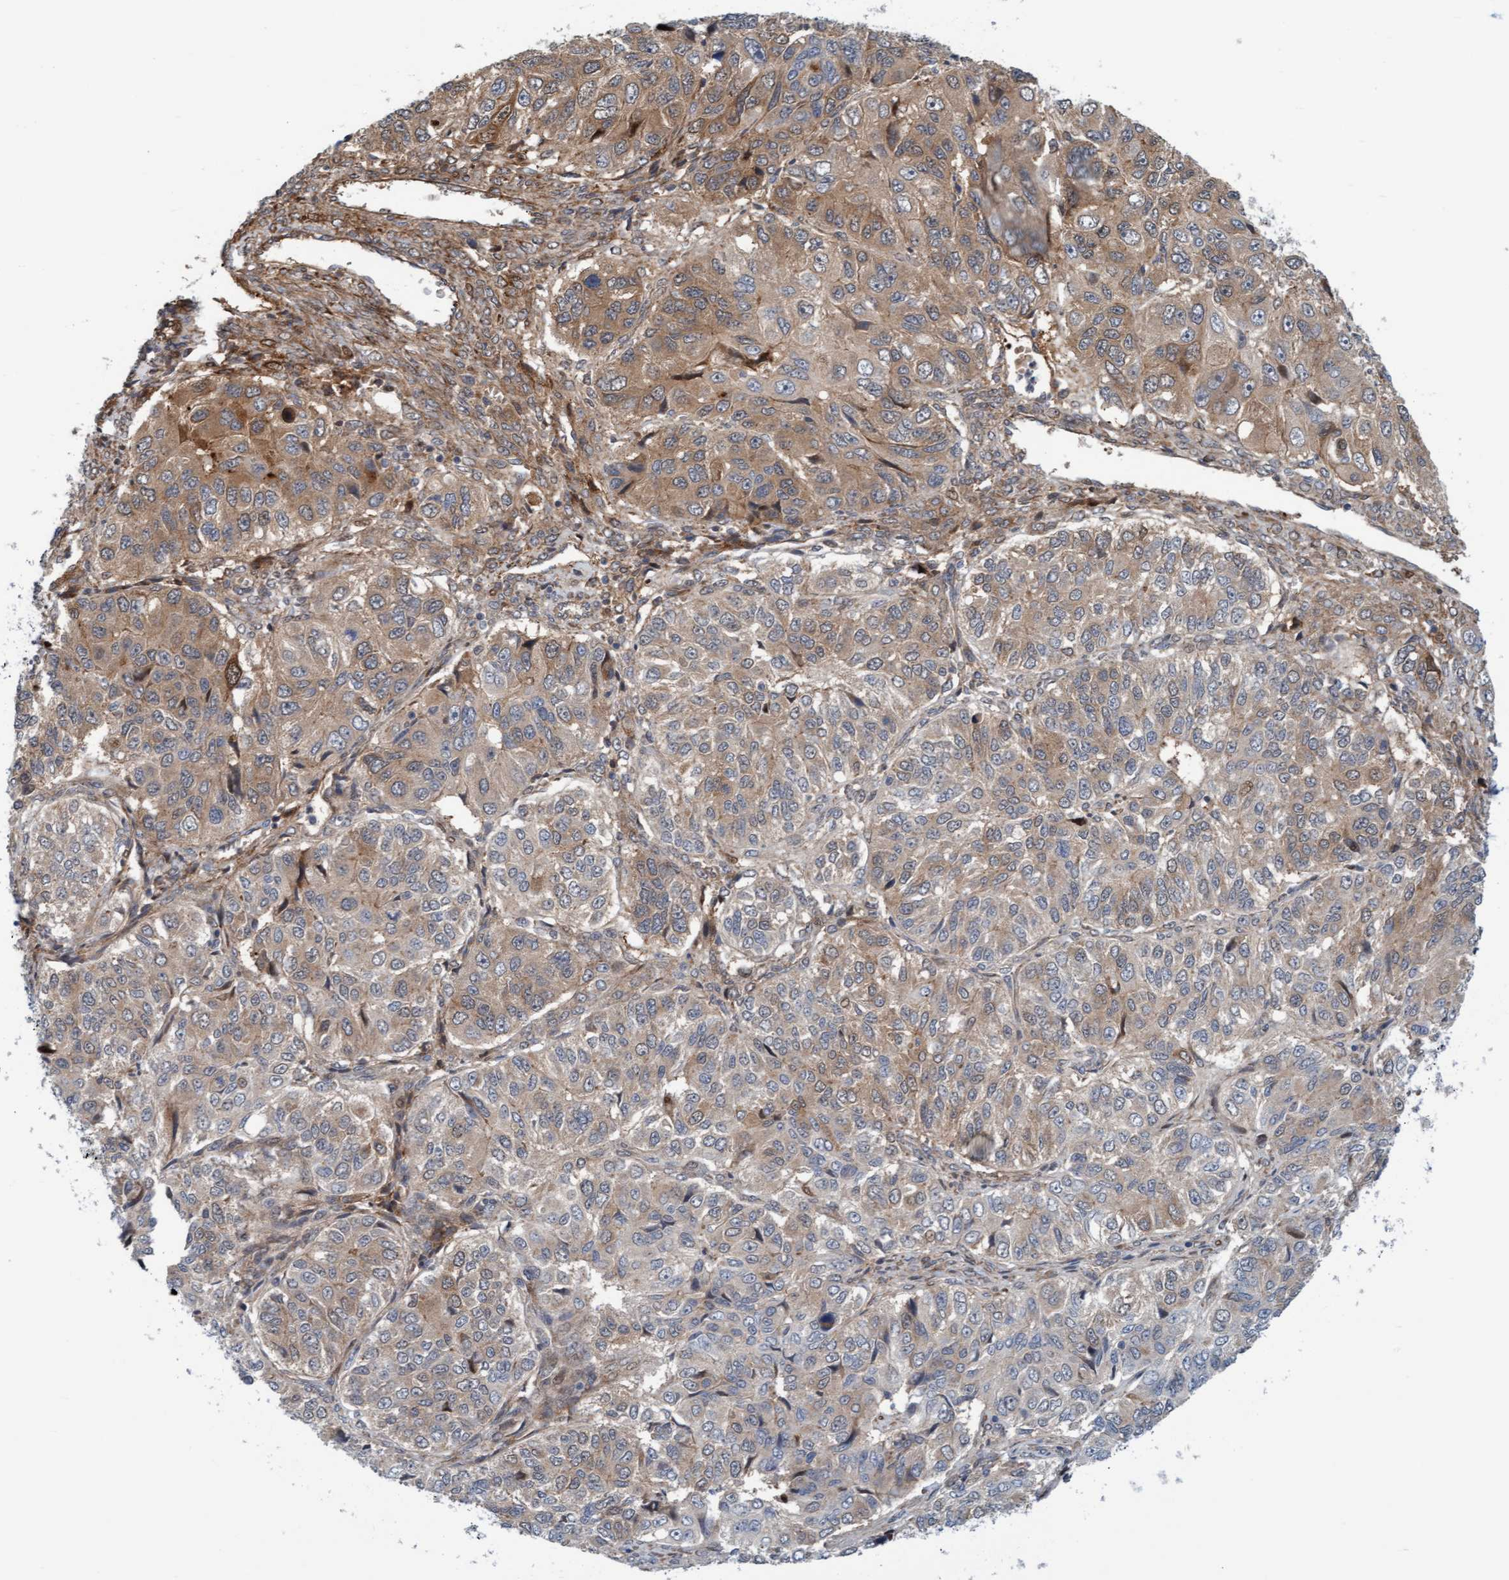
{"staining": {"intensity": "moderate", "quantity": ">75%", "location": "cytoplasmic/membranous"}, "tissue": "ovarian cancer", "cell_type": "Tumor cells", "image_type": "cancer", "snomed": [{"axis": "morphology", "description": "Carcinoma, endometroid"}, {"axis": "topography", "description": "Ovary"}], "caption": "Immunohistochemistry (IHC) photomicrograph of ovarian endometroid carcinoma stained for a protein (brown), which demonstrates medium levels of moderate cytoplasmic/membranous staining in about >75% of tumor cells.", "gene": "EIF4EBP1", "patient": {"sex": "female", "age": 51}}